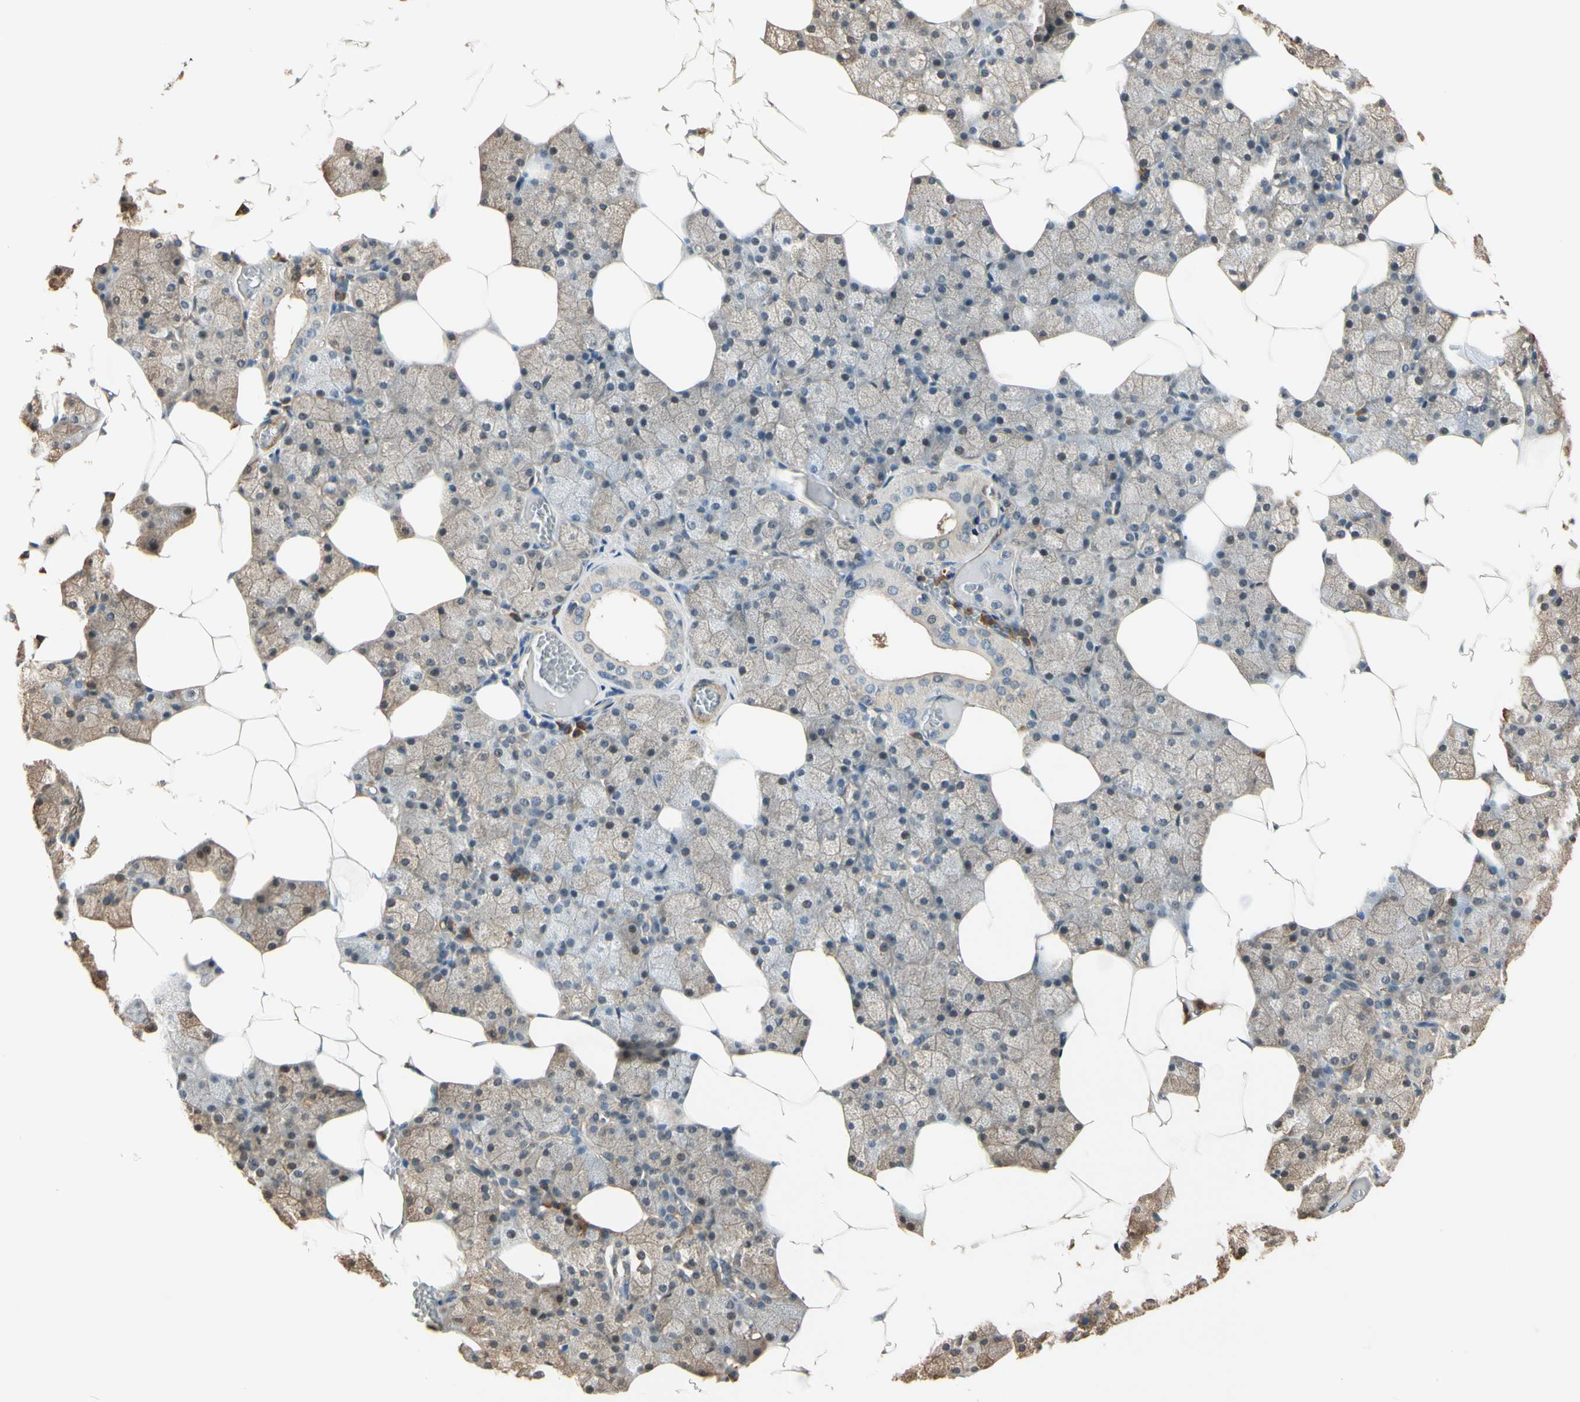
{"staining": {"intensity": "weak", "quantity": ">75%", "location": "cytoplasmic/membranous"}, "tissue": "salivary gland", "cell_type": "Glandular cells", "image_type": "normal", "snomed": [{"axis": "morphology", "description": "Normal tissue, NOS"}, {"axis": "topography", "description": "Salivary gland"}], "caption": "Immunohistochemical staining of benign salivary gland demonstrates >75% levels of weak cytoplasmic/membranous protein staining in approximately >75% of glandular cells.", "gene": "RASGRF1", "patient": {"sex": "male", "age": 62}}